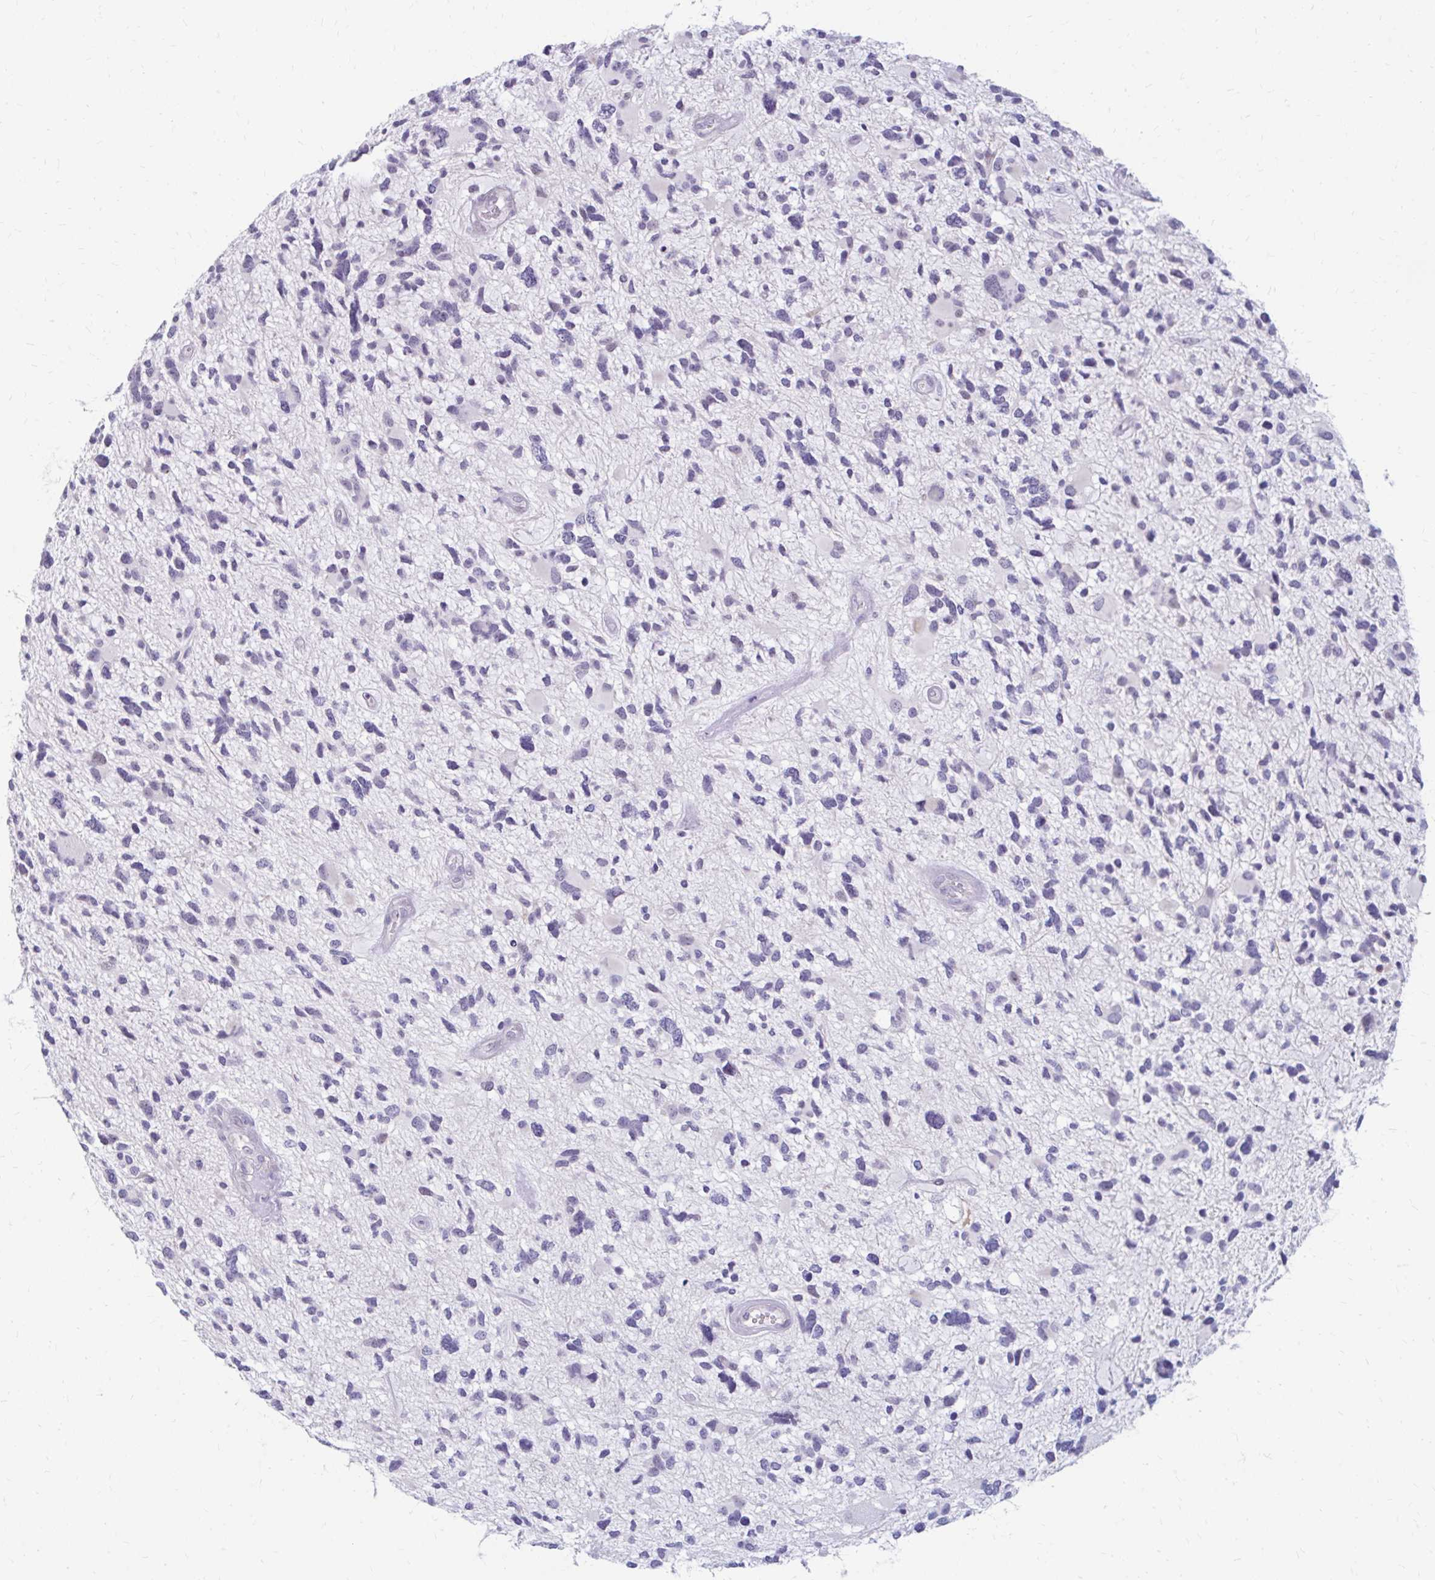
{"staining": {"intensity": "negative", "quantity": "none", "location": "none"}, "tissue": "glioma", "cell_type": "Tumor cells", "image_type": "cancer", "snomed": [{"axis": "morphology", "description": "Glioma, malignant, High grade"}, {"axis": "topography", "description": "Brain"}], "caption": "Glioma was stained to show a protein in brown. There is no significant positivity in tumor cells.", "gene": "RGS16", "patient": {"sex": "female", "age": 11}}